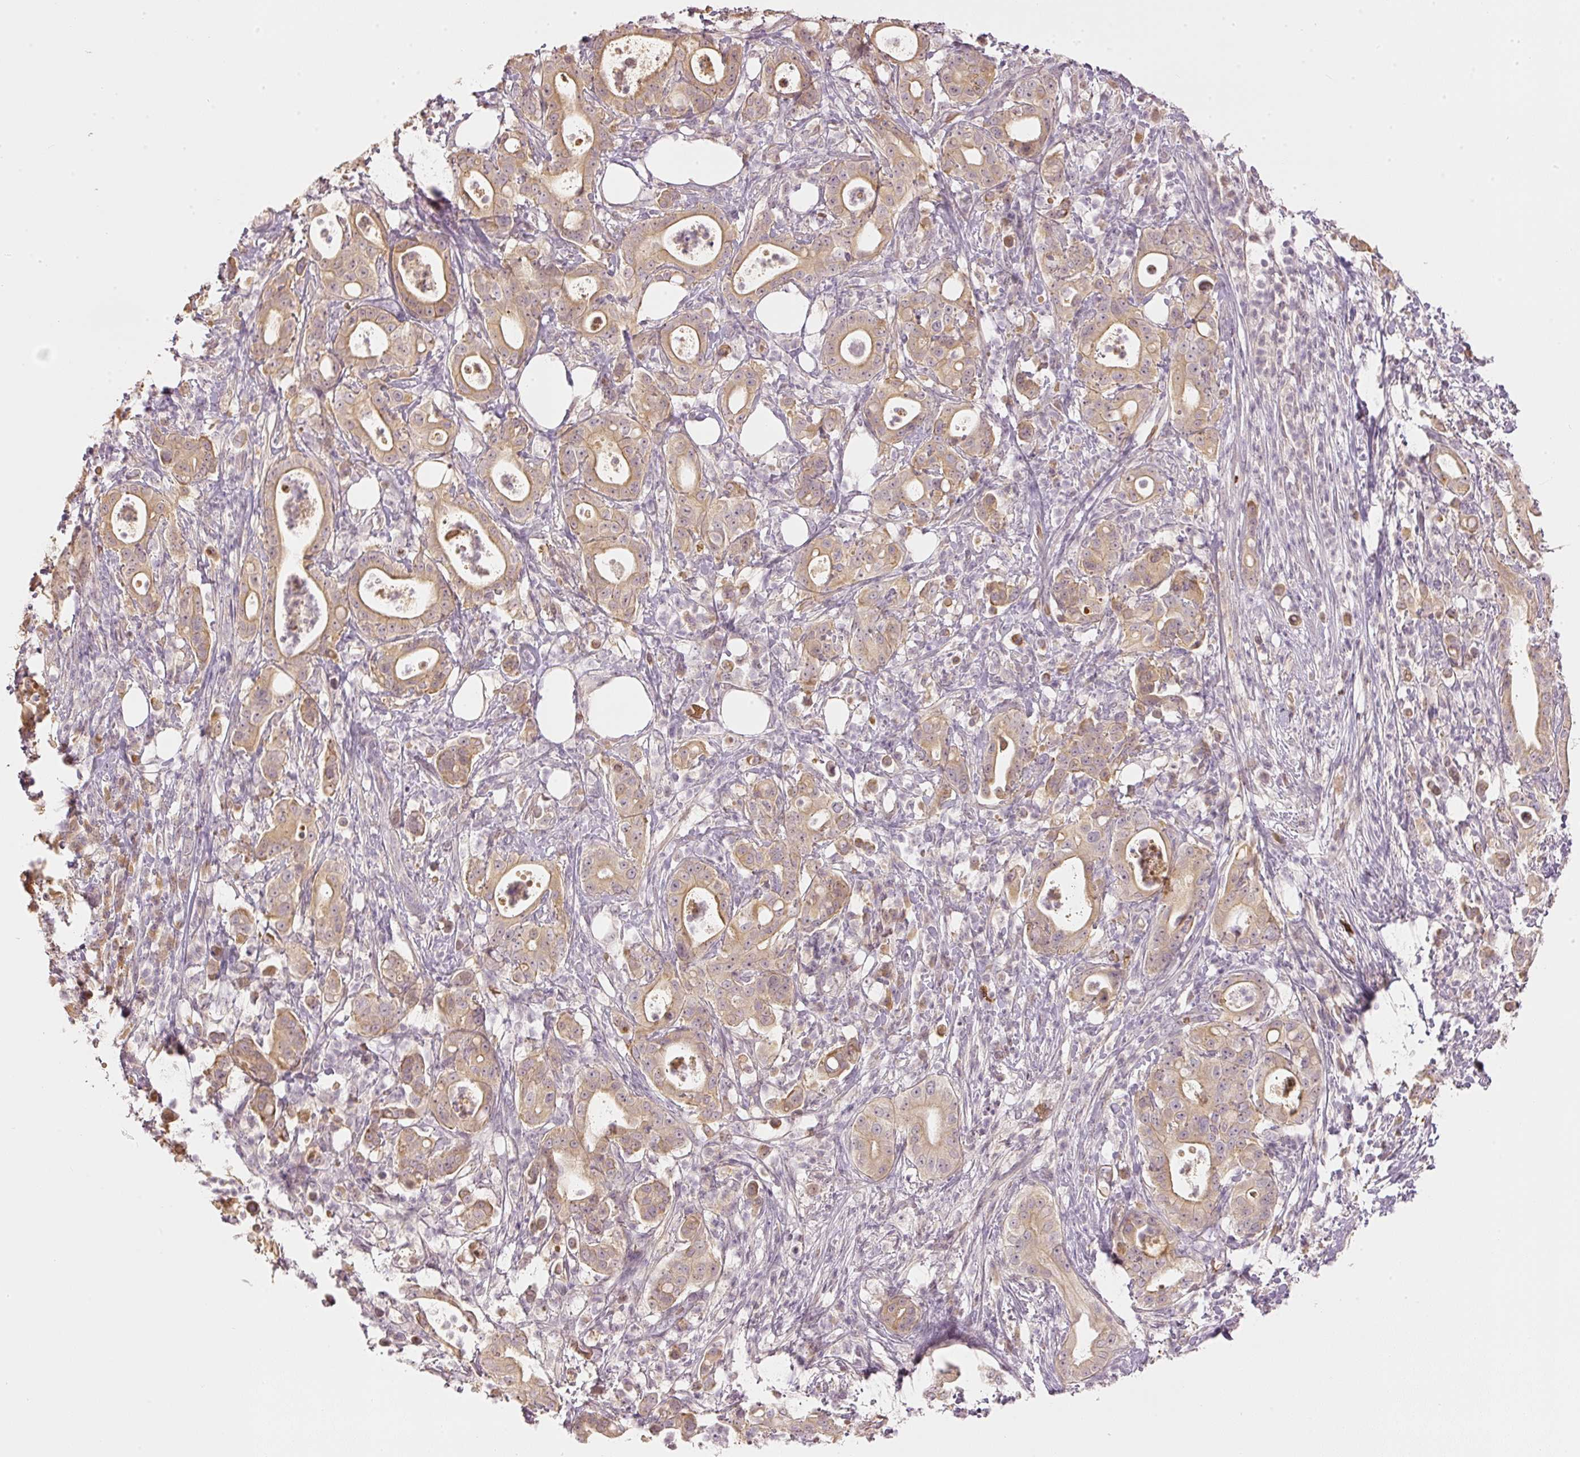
{"staining": {"intensity": "moderate", "quantity": ">75%", "location": "cytoplasmic/membranous"}, "tissue": "pancreatic cancer", "cell_type": "Tumor cells", "image_type": "cancer", "snomed": [{"axis": "morphology", "description": "Adenocarcinoma, NOS"}, {"axis": "topography", "description": "Pancreas"}], "caption": "Tumor cells reveal medium levels of moderate cytoplasmic/membranous staining in approximately >75% of cells in human pancreatic adenocarcinoma. (brown staining indicates protein expression, while blue staining denotes nuclei).", "gene": "GZMA", "patient": {"sex": "male", "age": 71}}